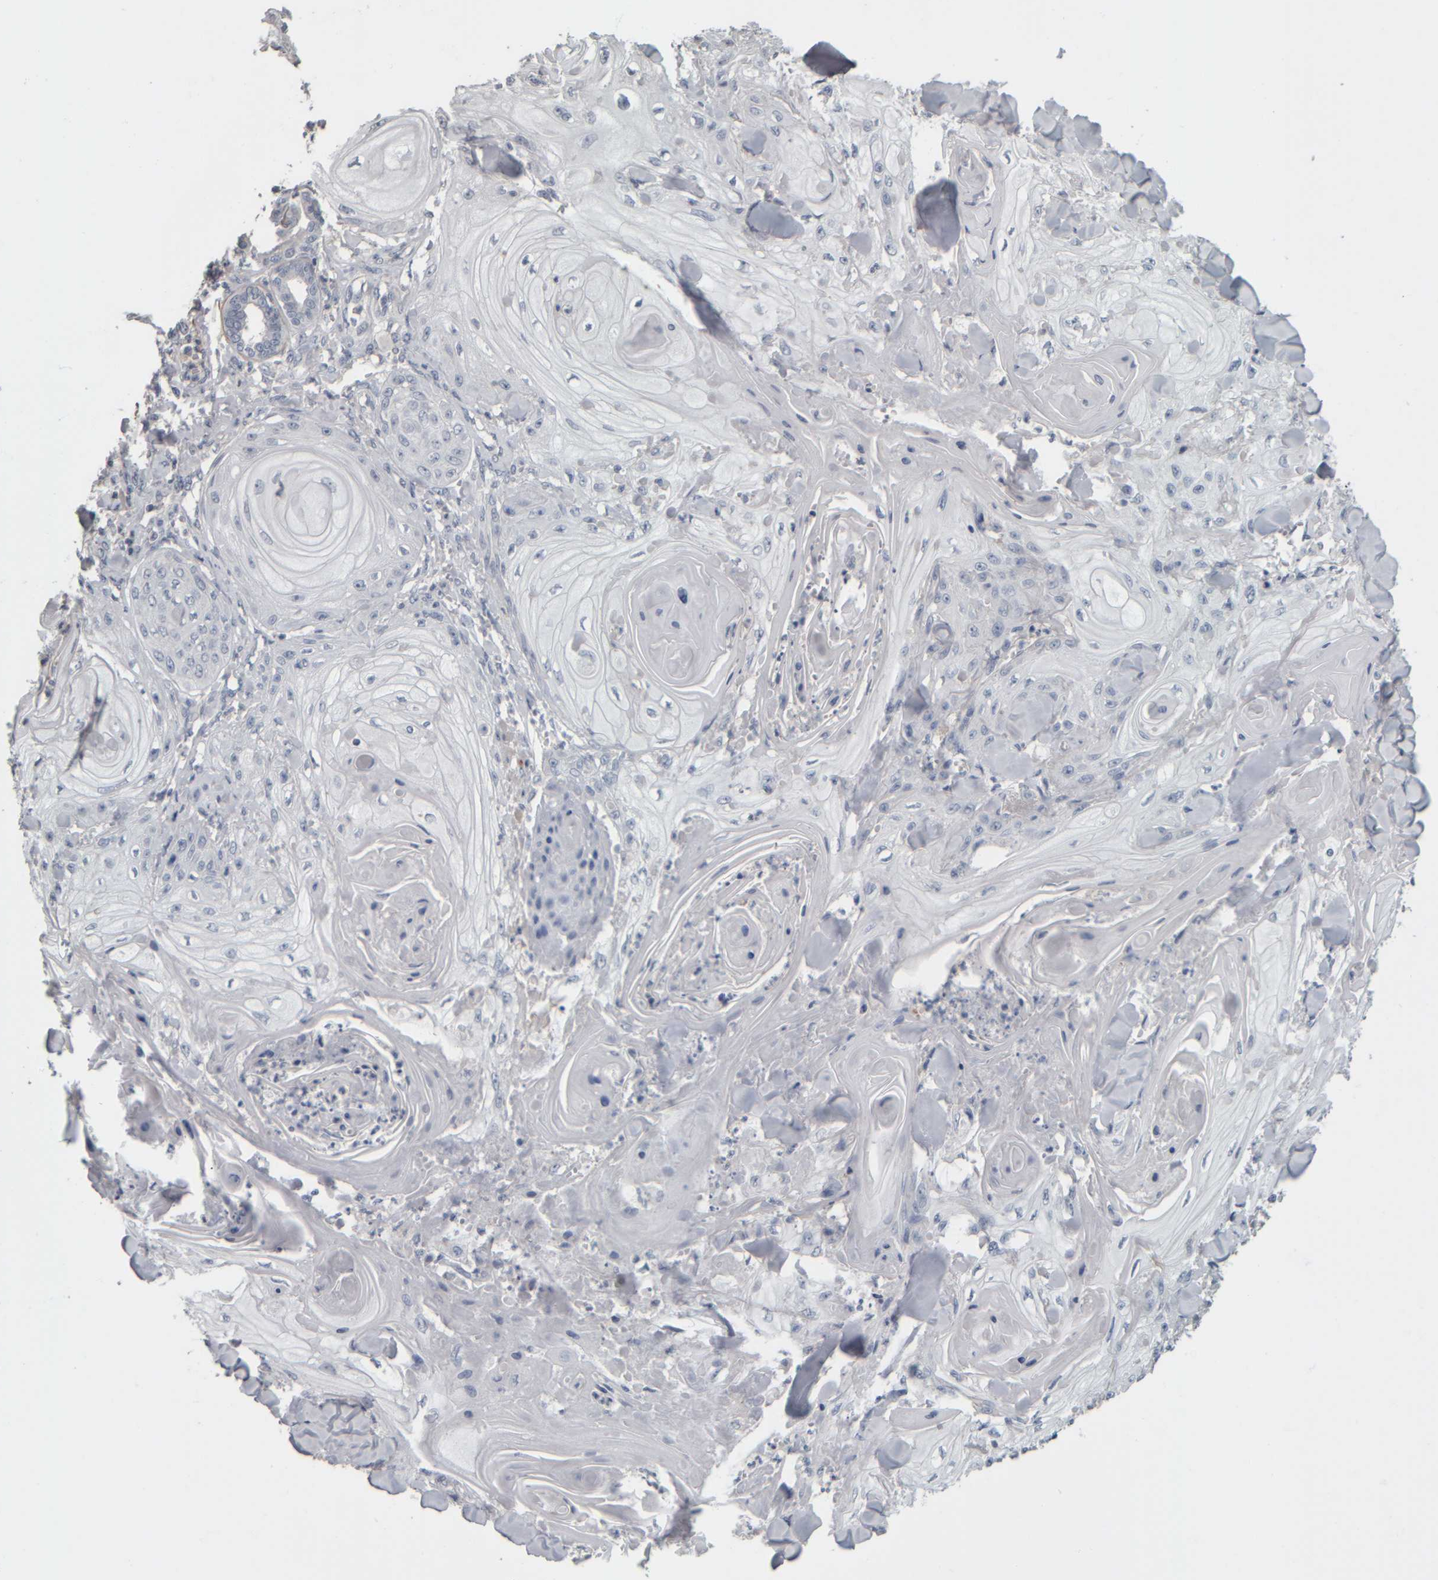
{"staining": {"intensity": "negative", "quantity": "none", "location": "none"}, "tissue": "skin cancer", "cell_type": "Tumor cells", "image_type": "cancer", "snomed": [{"axis": "morphology", "description": "Squamous cell carcinoma, NOS"}, {"axis": "topography", "description": "Skin"}], "caption": "Tumor cells are negative for protein expression in human skin cancer.", "gene": "CAVIN4", "patient": {"sex": "male", "age": 74}}